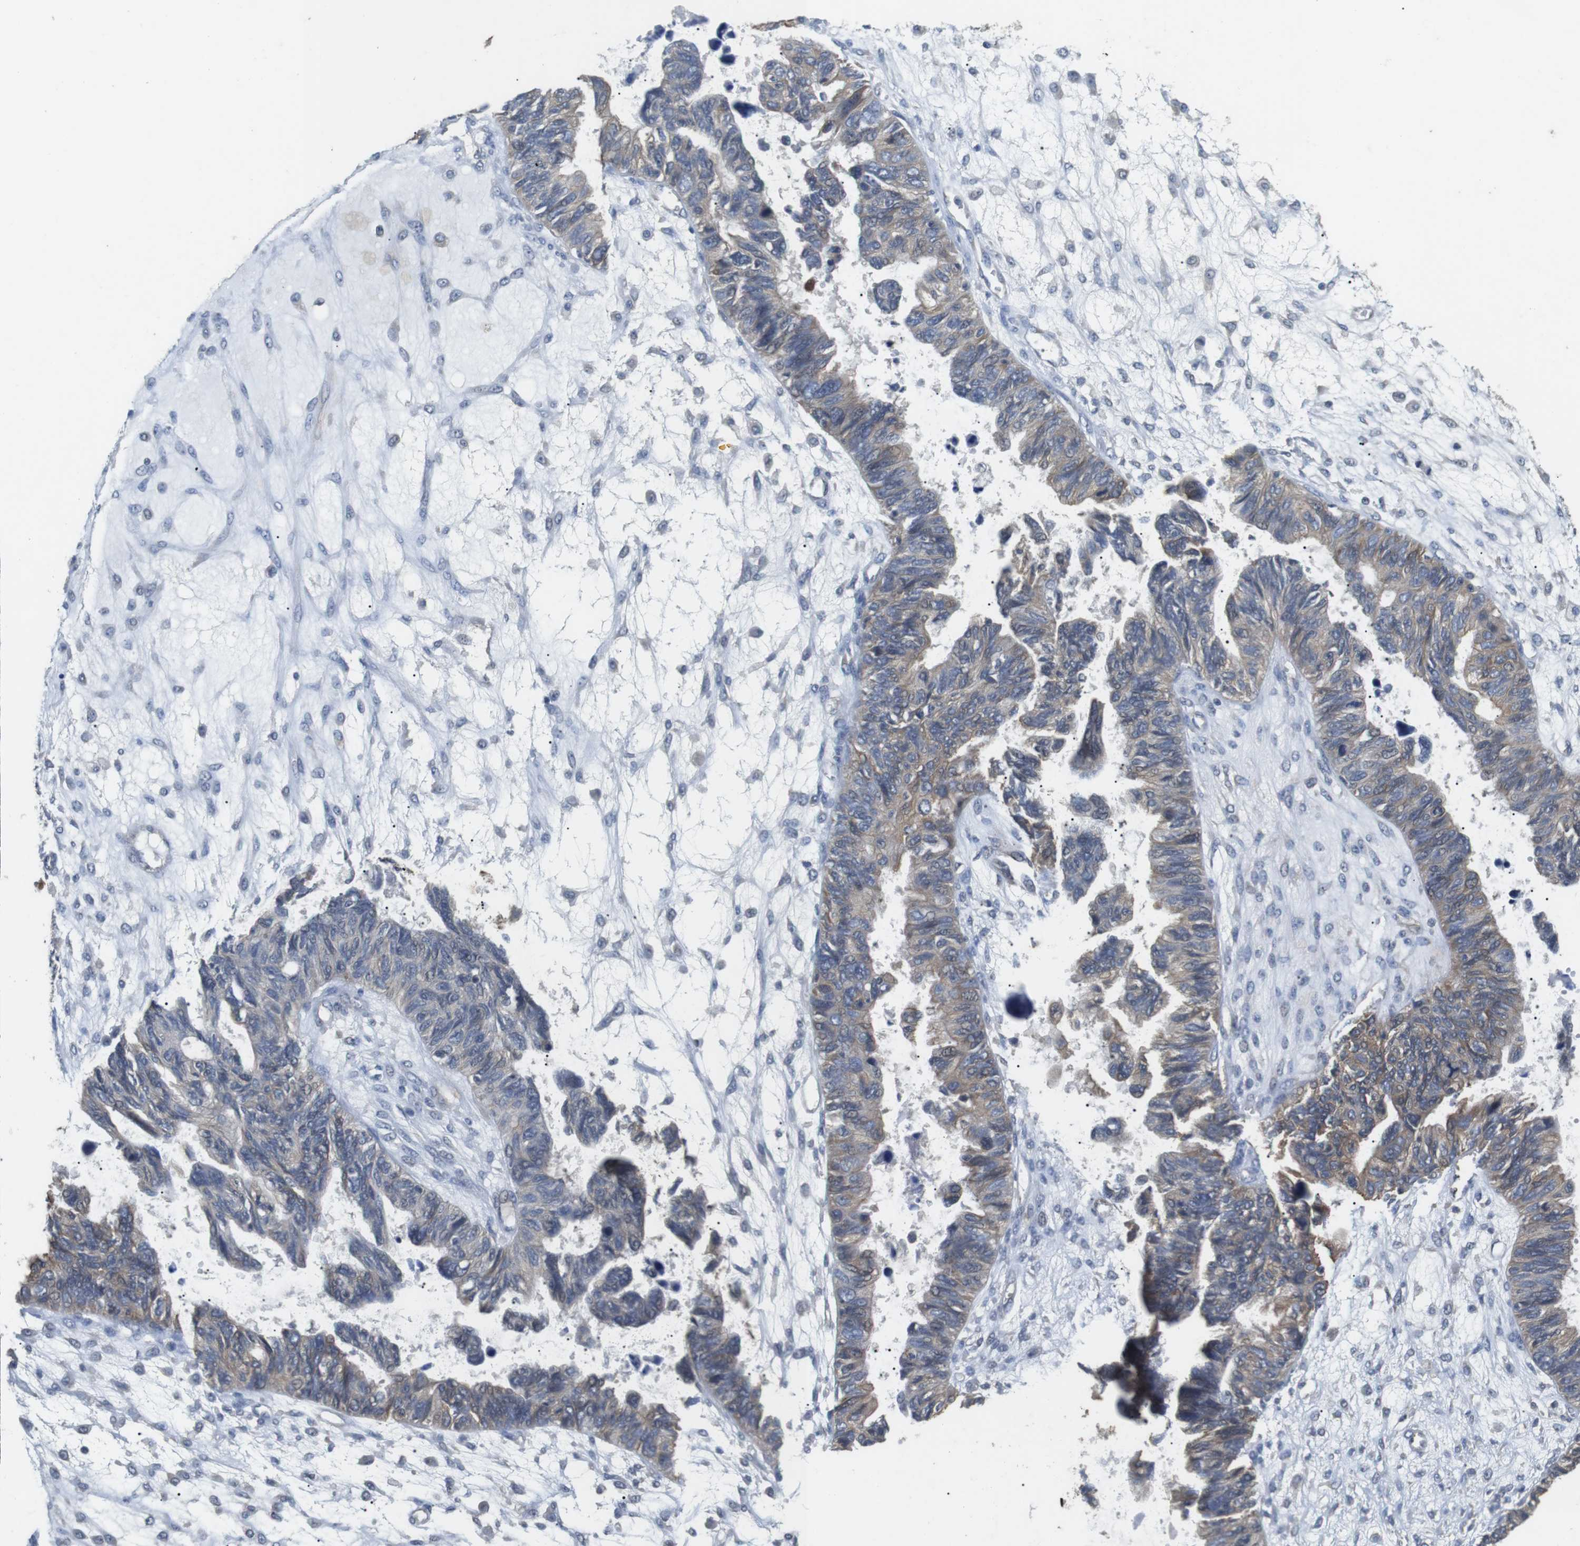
{"staining": {"intensity": "weak", "quantity": "<25%", "location": "cytoplasmic/membranous"}, "tissue": "ovarian cancer", "cell_type": "Tumor cells", "image_type": "cancer", "snomed": [{"axis": "morphology", "description": "Cystadenocarcinoma, serous, NOS"}, {"axis": "topography", "description": "Ovary"}], "caption": "Ovarian cancer (serous cystadenocarcinoma) was stained to show a protein in brown. There is no significant staining in tumor cells.", "gene": "ADGRL3", "patient": {"sex": "female", "age": 79}}